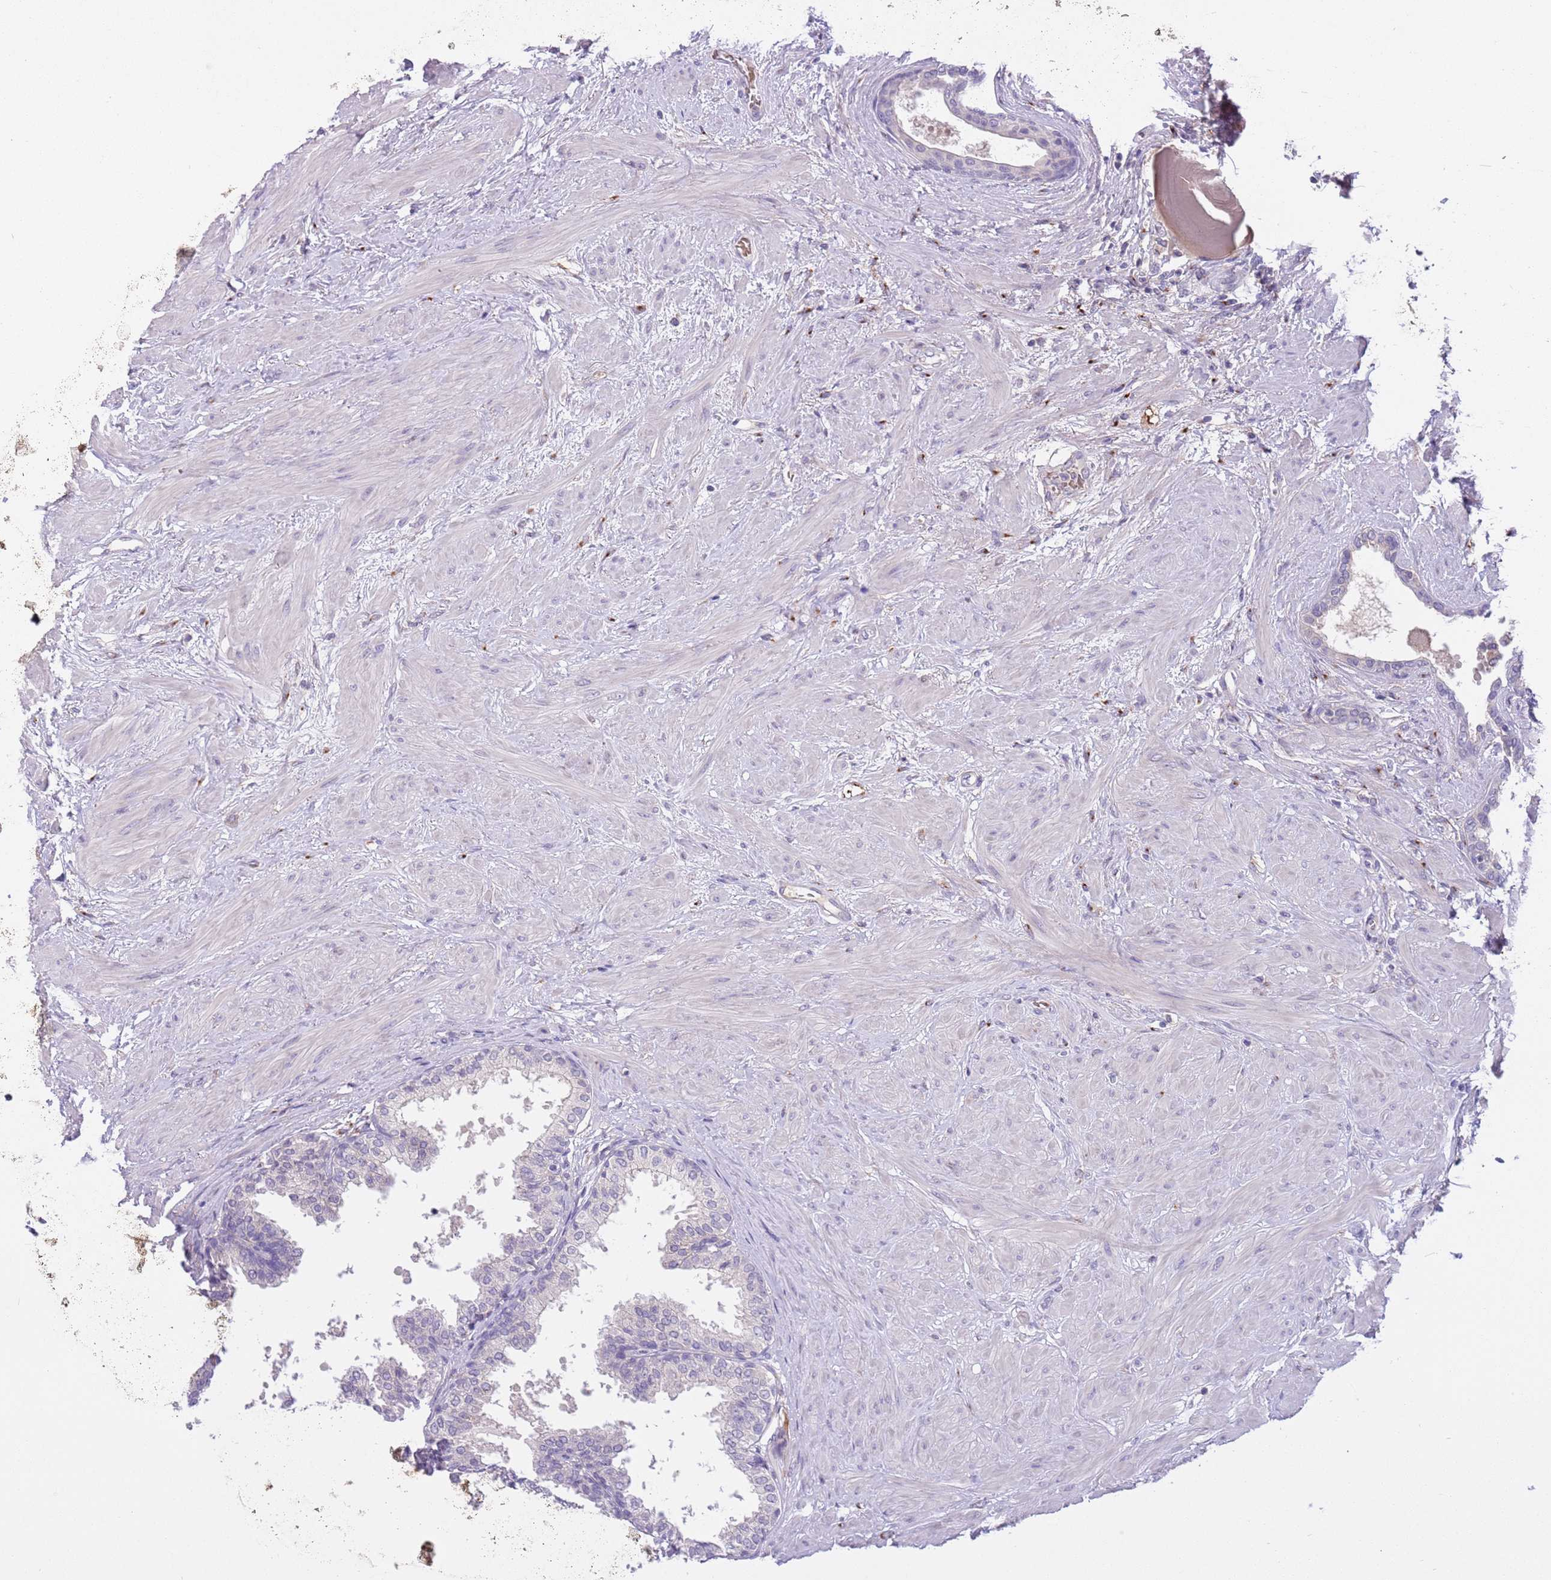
{"staining": {"intensity": "negative", "quantity": "none", "location": "none"}, "tissue": "prostate", "cell_type": "Glandular cells", "image_type": "normal", "snomed": [{"axis": "morphology", "description": "Normal tissue, NOS"}, {"axis": "topography", "description": "Prostate"}], "caption": "Immunohistochemical staining of normal human prostate reveals no significant expression in glandular cells.", "gene": "CFAP73", "patient": {"sex": "male", "age": 48}}